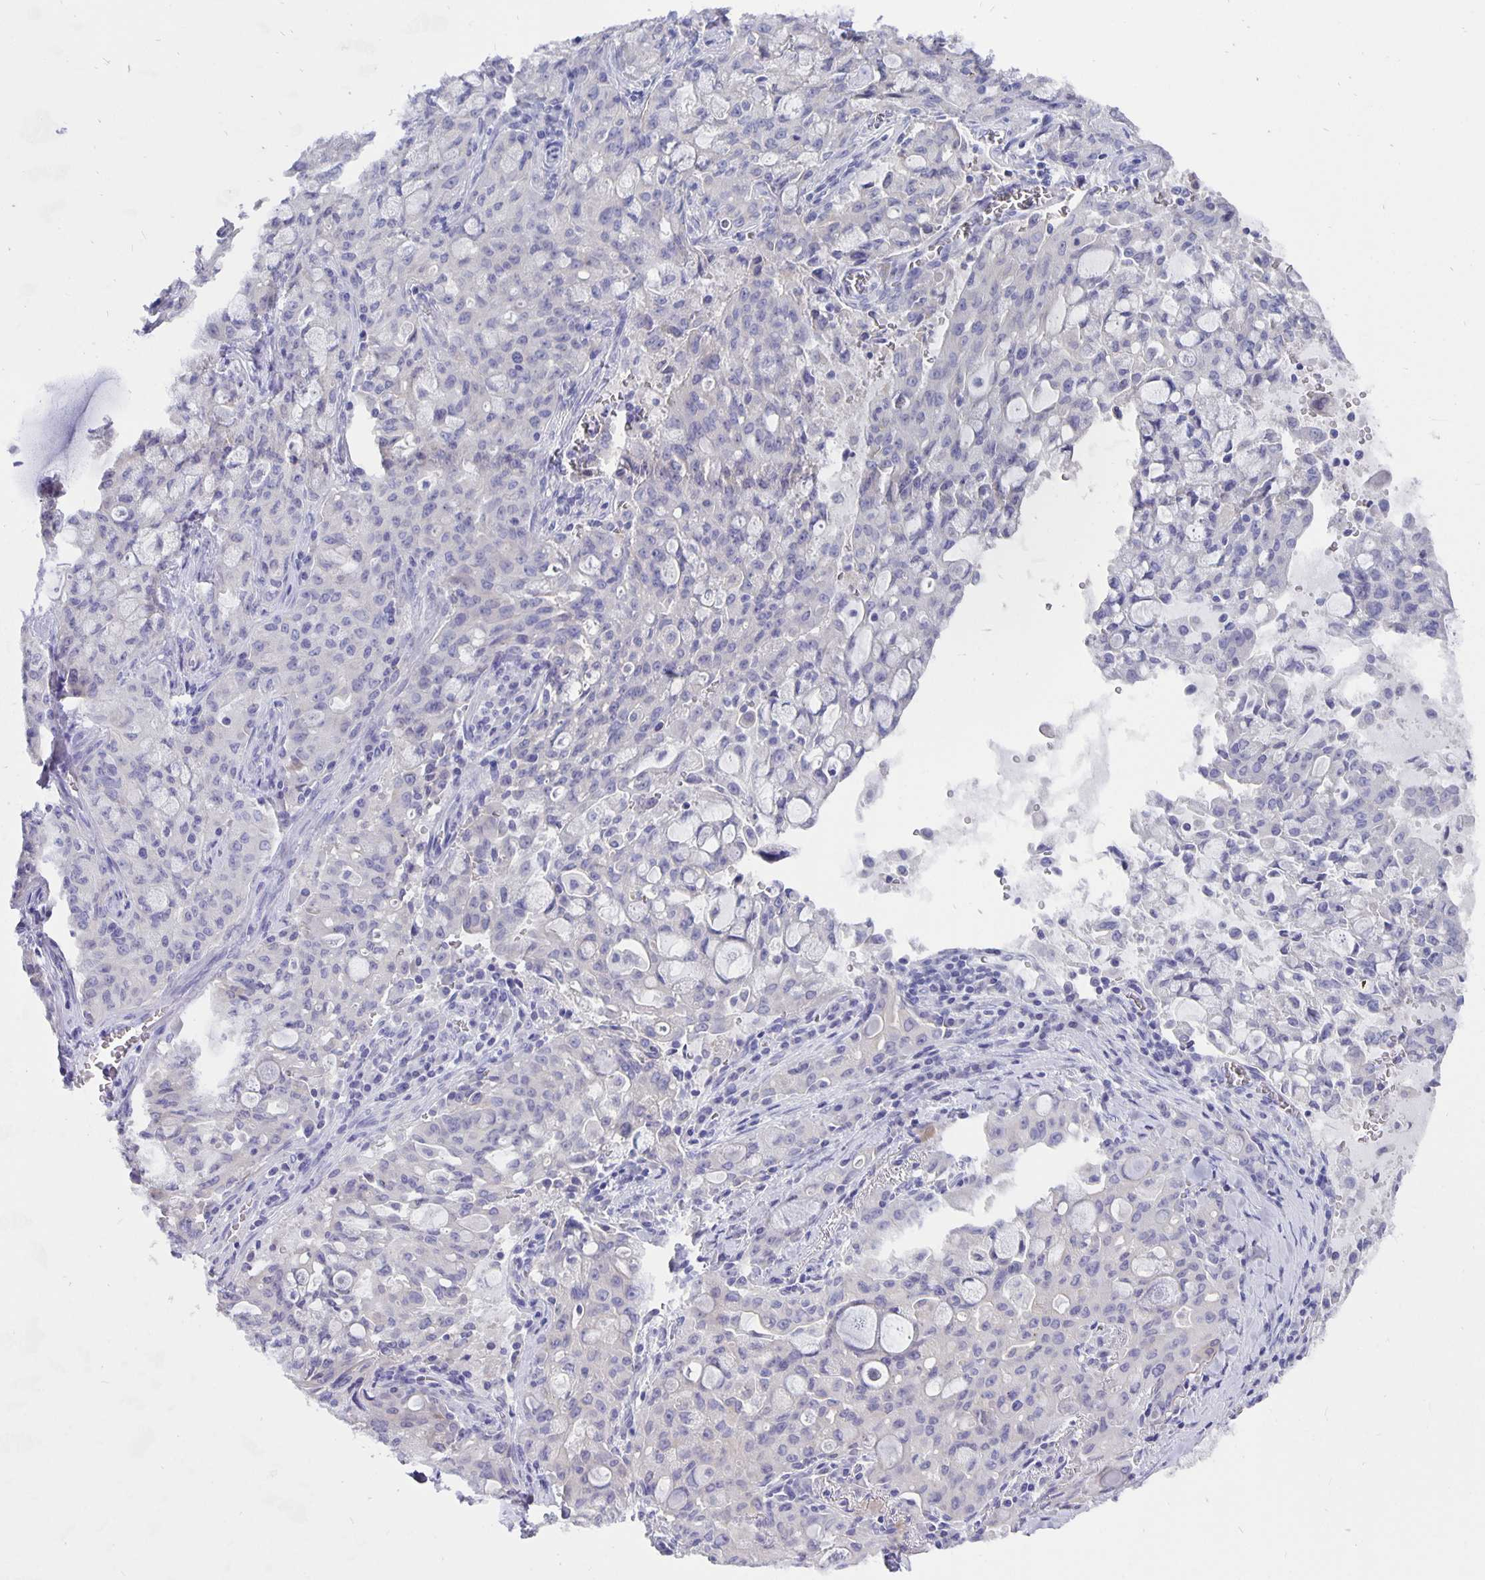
{"staining": {"intensity": "negative", "quantity": "none", "location": "none"}, "tissue": "lung cancer", "cell_type": "Tumor cells", "image_type": "cancer", "snomed": [{"axis": "morphology", "description": "Adenocarcinoma, NOS"}, {"axis": "topography", "description": "Lung"}], "caption": "Tumor cells are negative for protein expression in human lung cancer.", "gene": "CFAP74", "patient": {"sex": "female", "age": 44}}